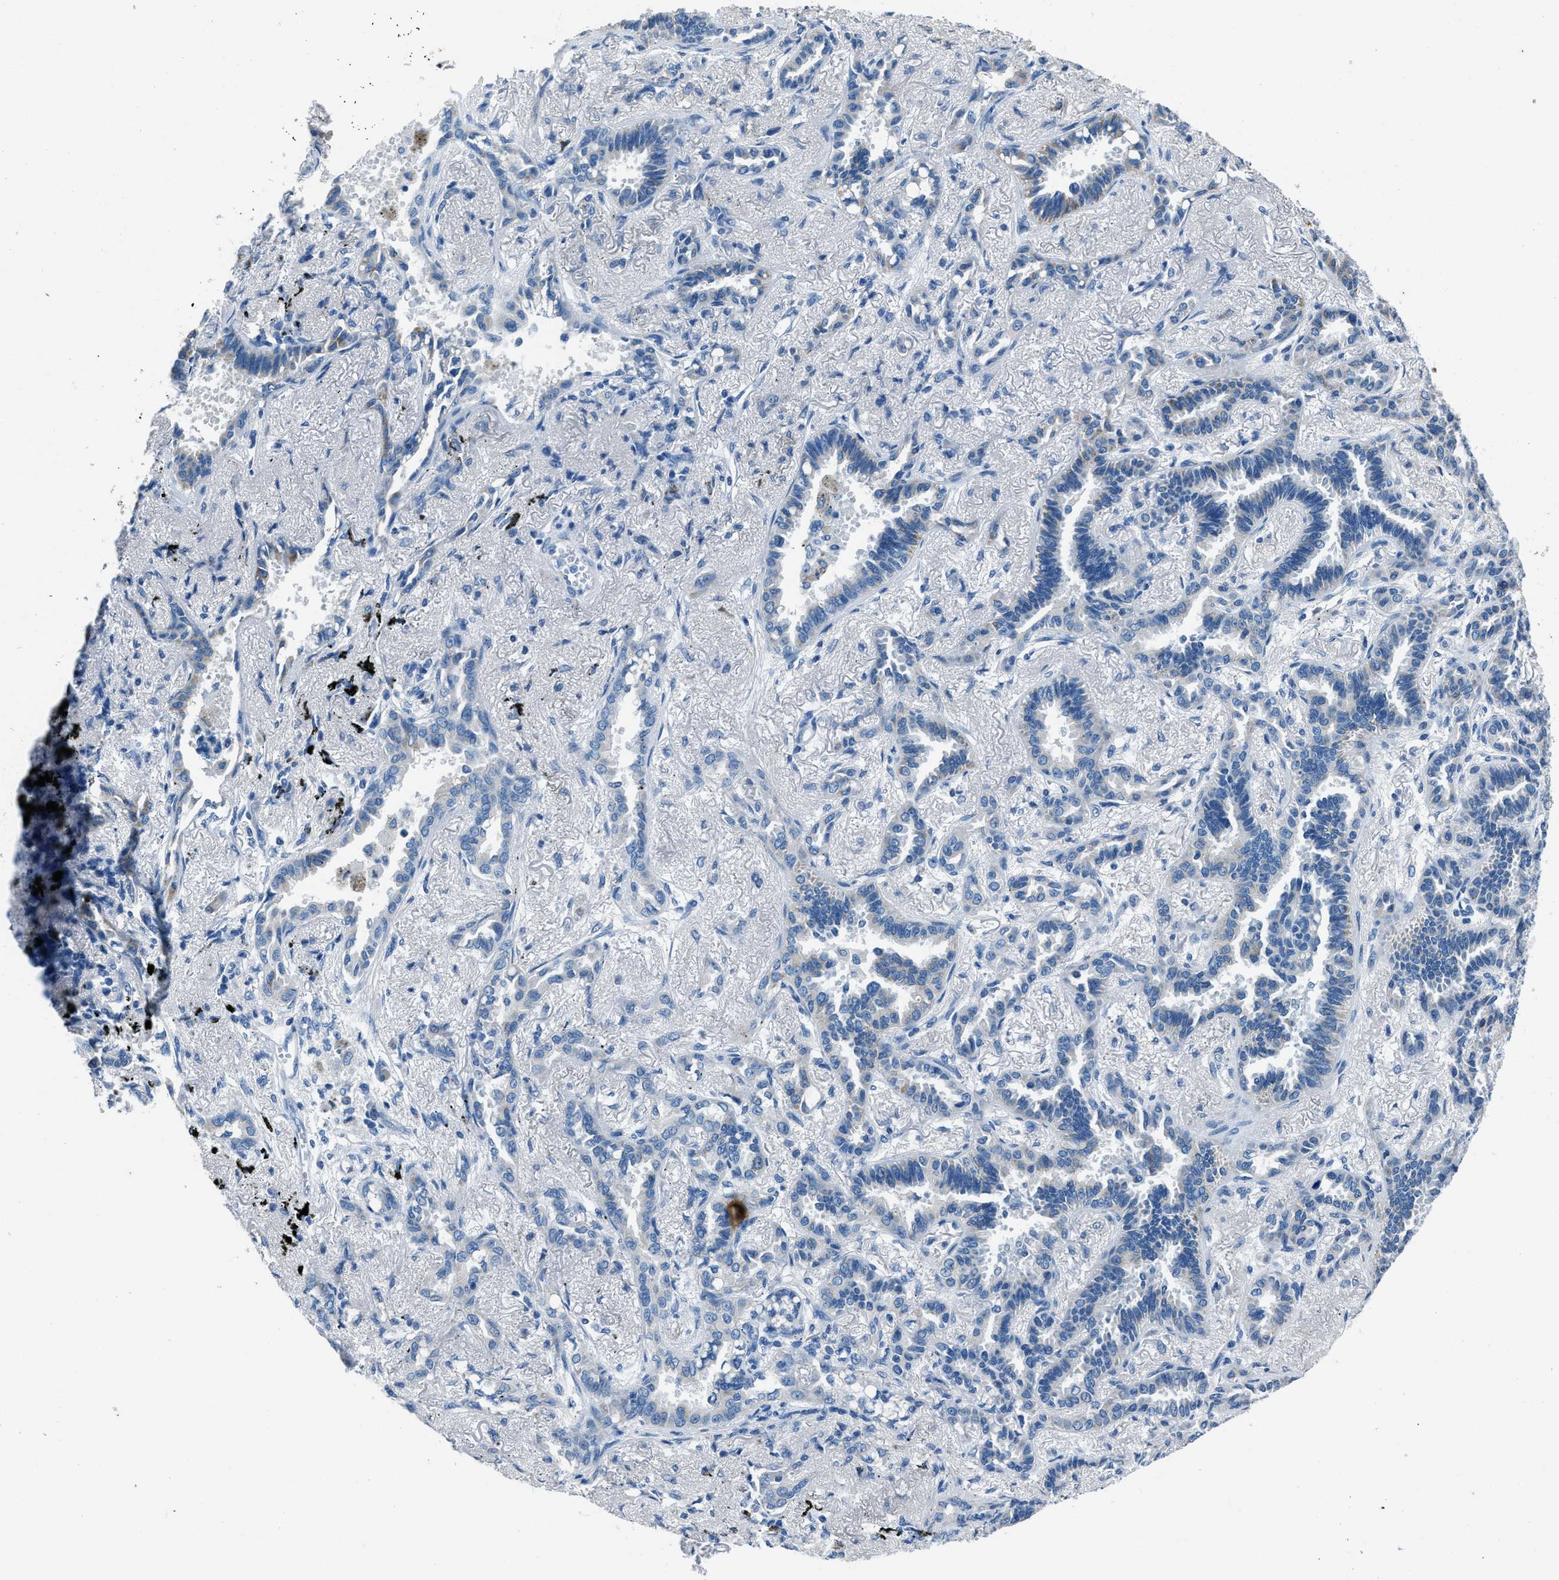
{"staining": {"intensity": "negative", "quantity": "none", "location": "none"}, "tissue": "lung cancer", "cell_type": "Tumor cells", "image_type": "cancer", "snomed": [{"axis": "morphology", "description": "Adenocarcinoma, NOS"}, {"axis": "topography", "description": "Lung"}], "caption": "Immunohistochemistry (IHC) of human lung cancer exhibits no expression in tumor cells.", "gene": "AMACR", "patient": {"sex": "male", "age": 59}}